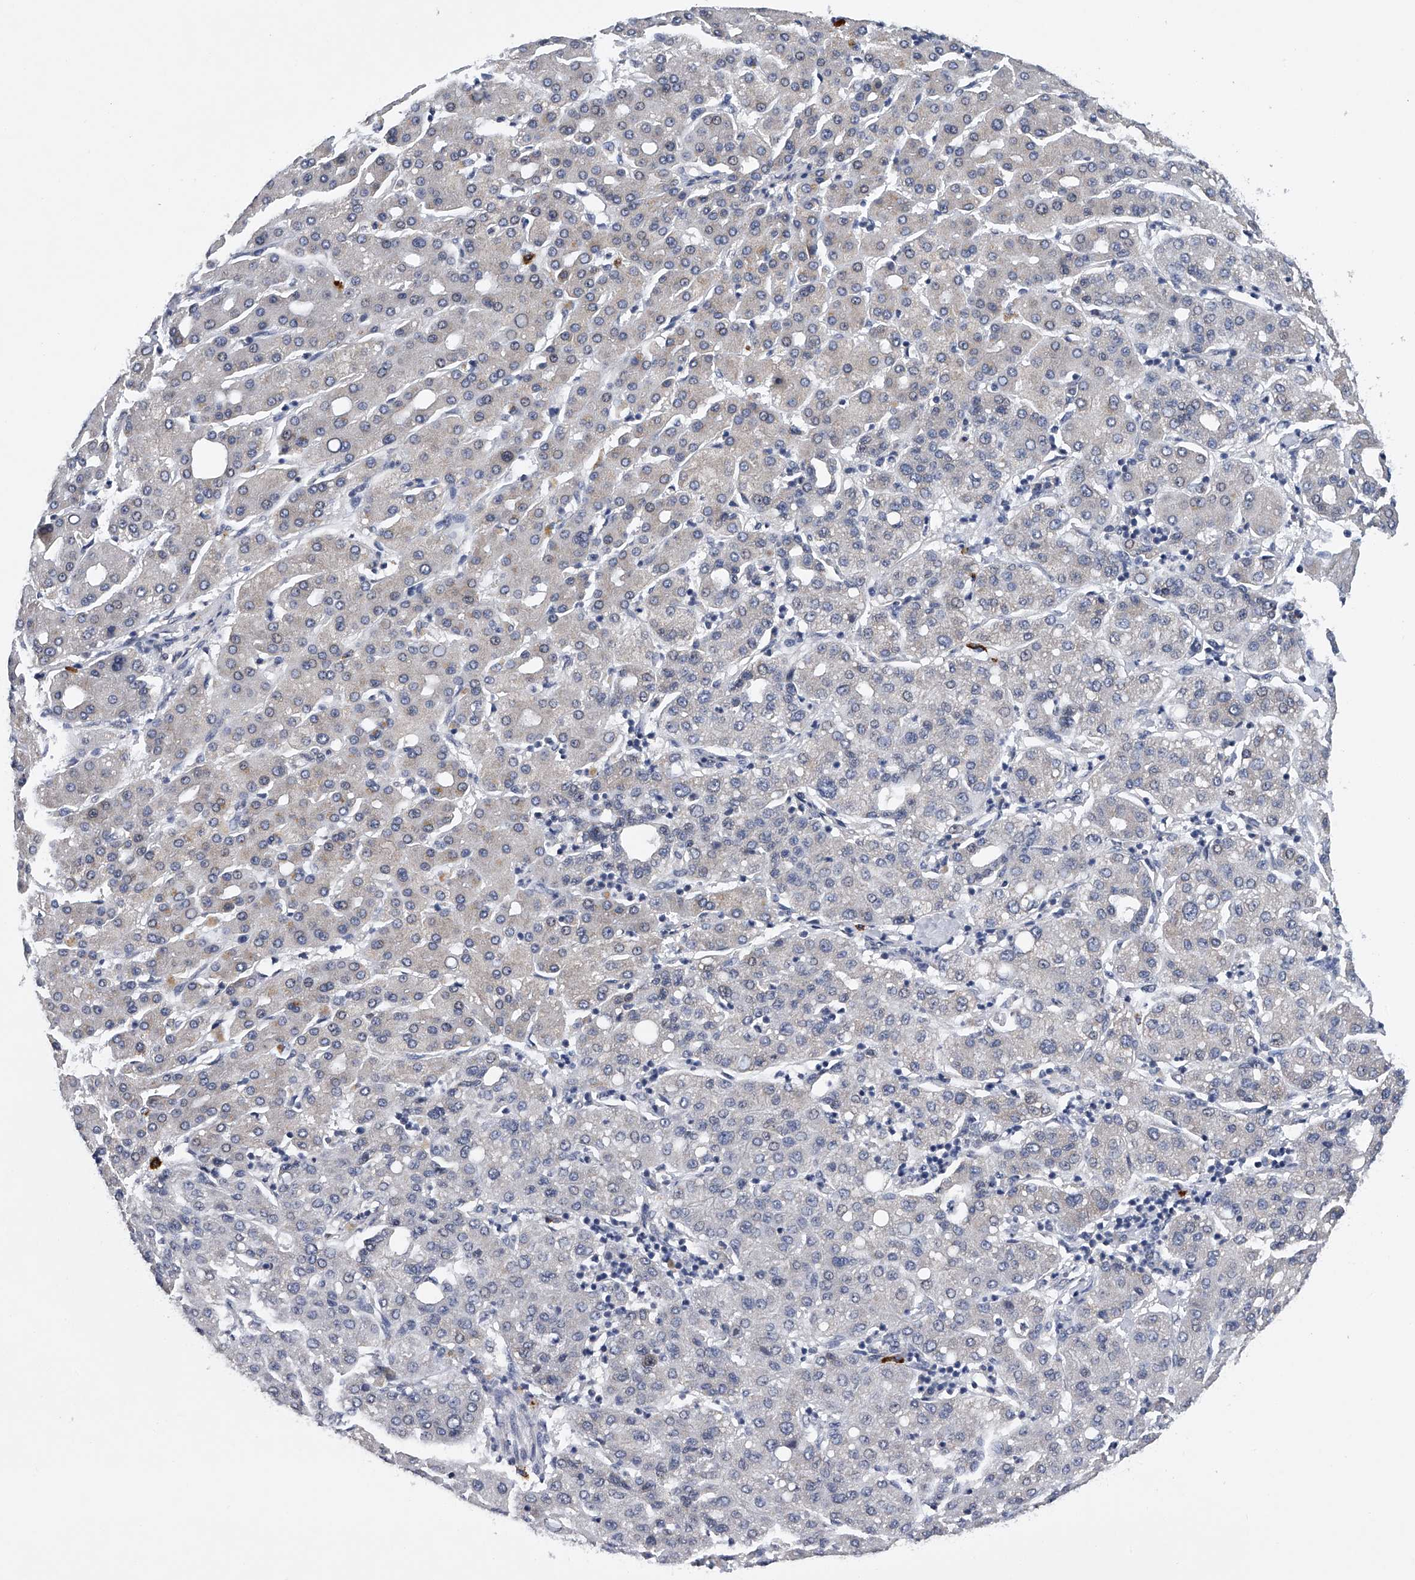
{"staining": {"intensity": "negative", "quantity": "none", "location": "none"}, "tissue": "liver cancer", "cell_type": "Tumor cells", "image_type": "cancer", "snomed": [{"axis": "morphology", "description": "Carcinoma, Hepatocellular, NOS"}, {"axis": "topography", "description": "Liver"}], "caption": "A histopathology image of liver cancer stained for a protein displays no brown staining in tumor cells. (DAB (3,3'-diaminobenzidine) immunohistochemistry with hematoxylin counter stain).", "gene": "RNF5", "patient": {"sex": "male", "age": 65}}